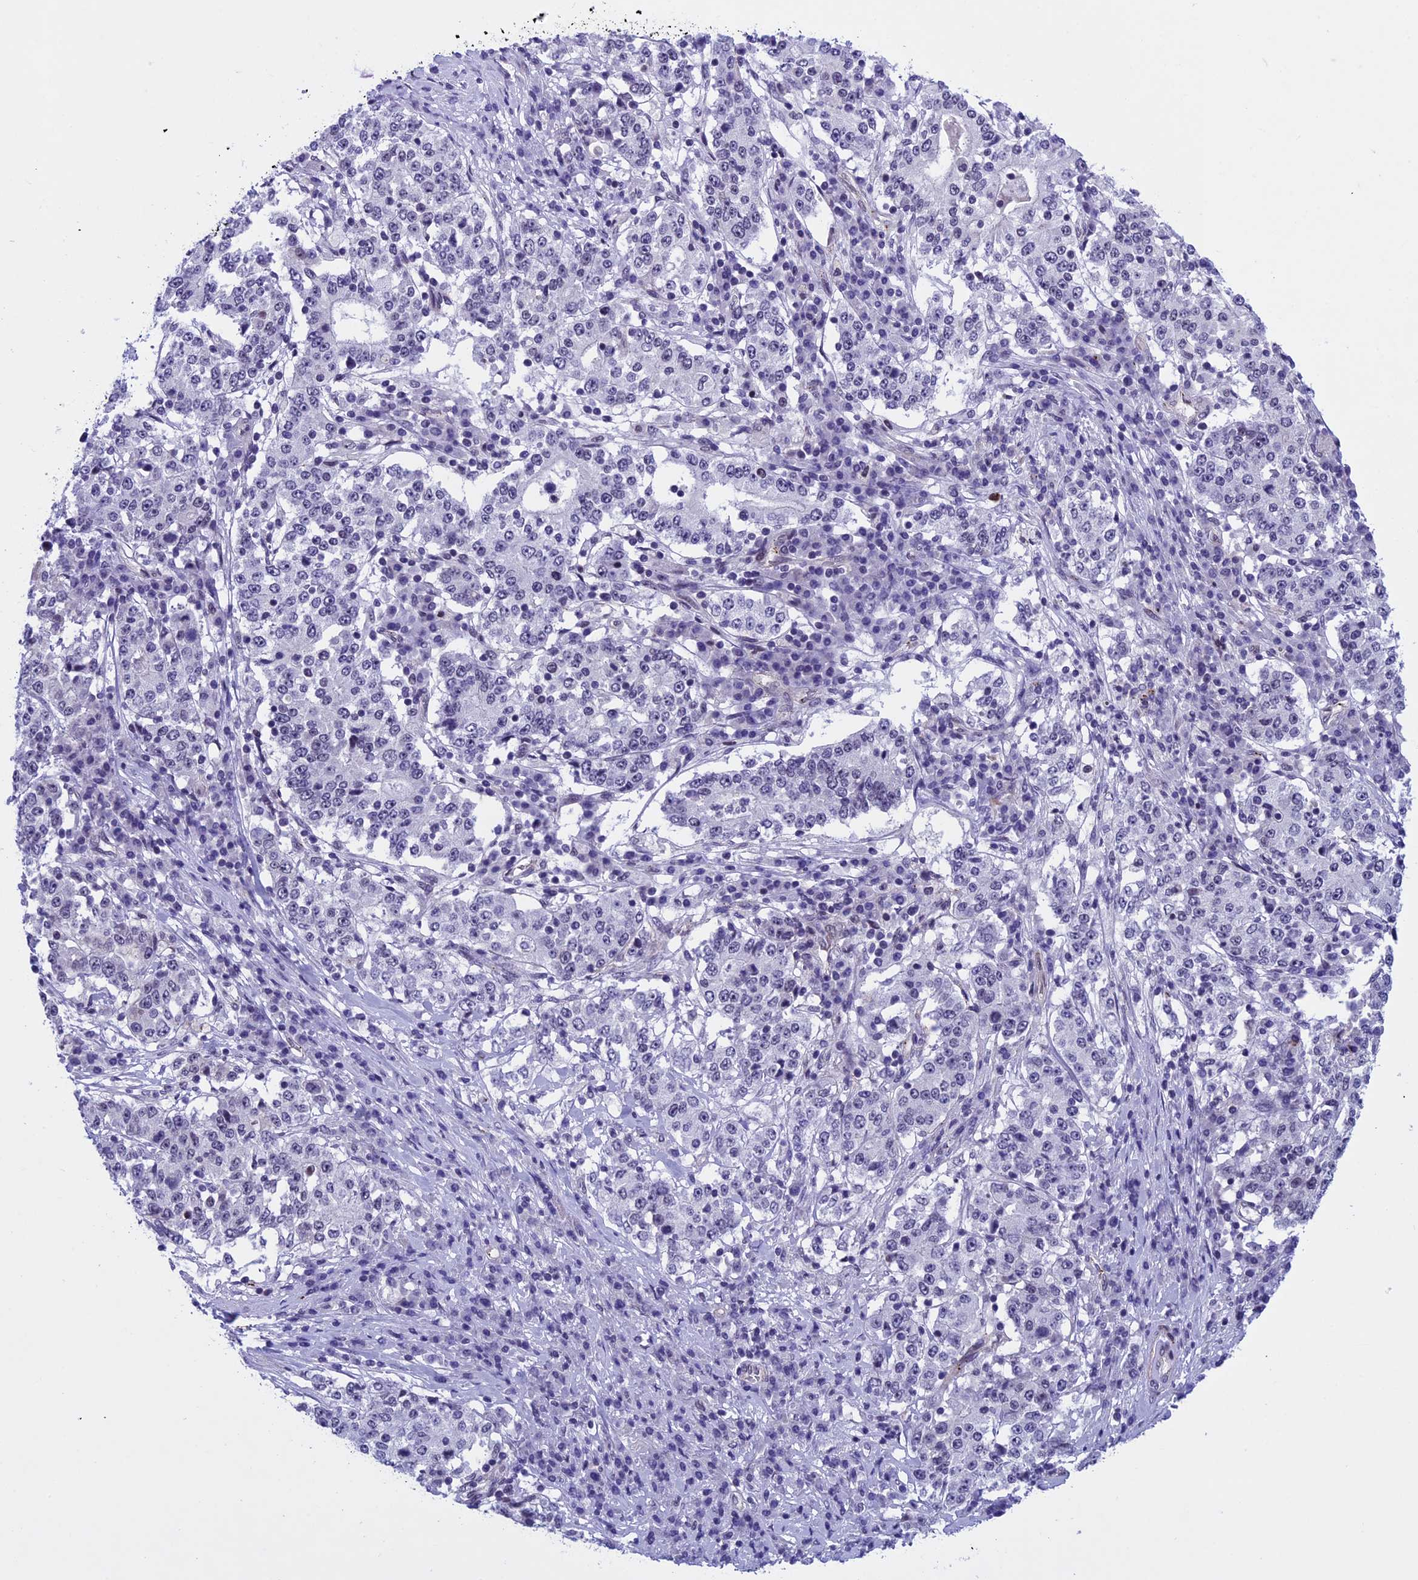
{"staining": {"intensity": "negative", "quantity": "none", "location": "none"}, "tissue": "stomach cancer", "cell_type": "Tumor cells", "image_type": "cancer", "snomed": [{"axis": "morphology", "description": "Adenocarcinoma, NOS"}, {"axis": "topography", "description": "Stomach"}], "caption": "An IHC micrograph of stomach cancer is shown. There is no staining in tumor cells of stomach cancer.", "gene": "NIPBL", "patient": {"sex": "male", "age": 59}}